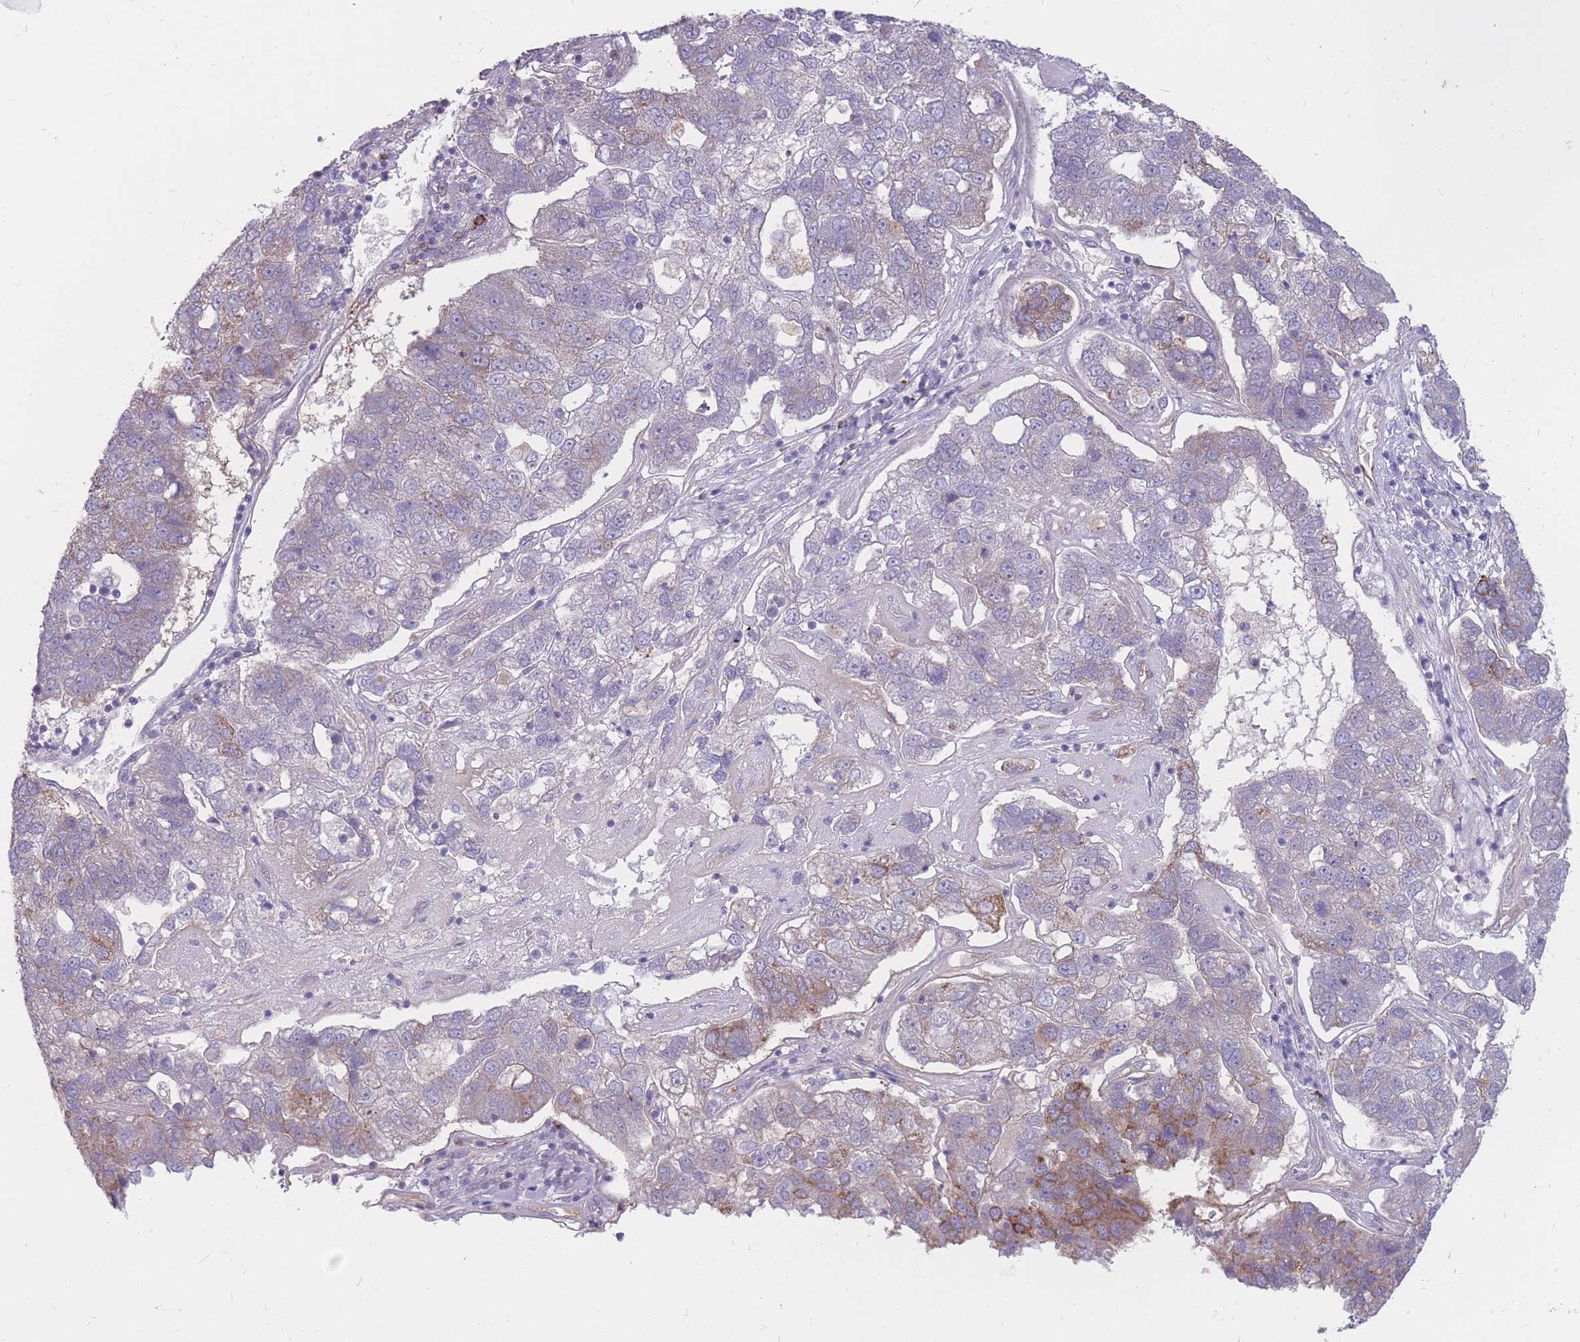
{"staining": {"intensity": "moderate", "quantity": "<25%", "location": "cytoplasmic/membranous"}, "tissue": "pancreatic cancer", "cell_type": "Tumor cells", "image_type": "cancer", "snomed": [{"axis": "morphology", "description": "Adenocarcinoma, NOS"}, {"axis": "topography", "description": "Pancreas"}], "caption": "Immunohistochemistry of human adenocarcinoma (pancreatic) demonstrates low levels of moderate cytoplasmic/membranous expression in about <25% of tumor cells. The staining was performed using DAB (3,3'-diaminobenzidine), with brown indicating positive protein expression. Nuclei are stained blue with hematoxylin.", "gene": "GNA11", "patient": {"sex": "female", "age": 61}}